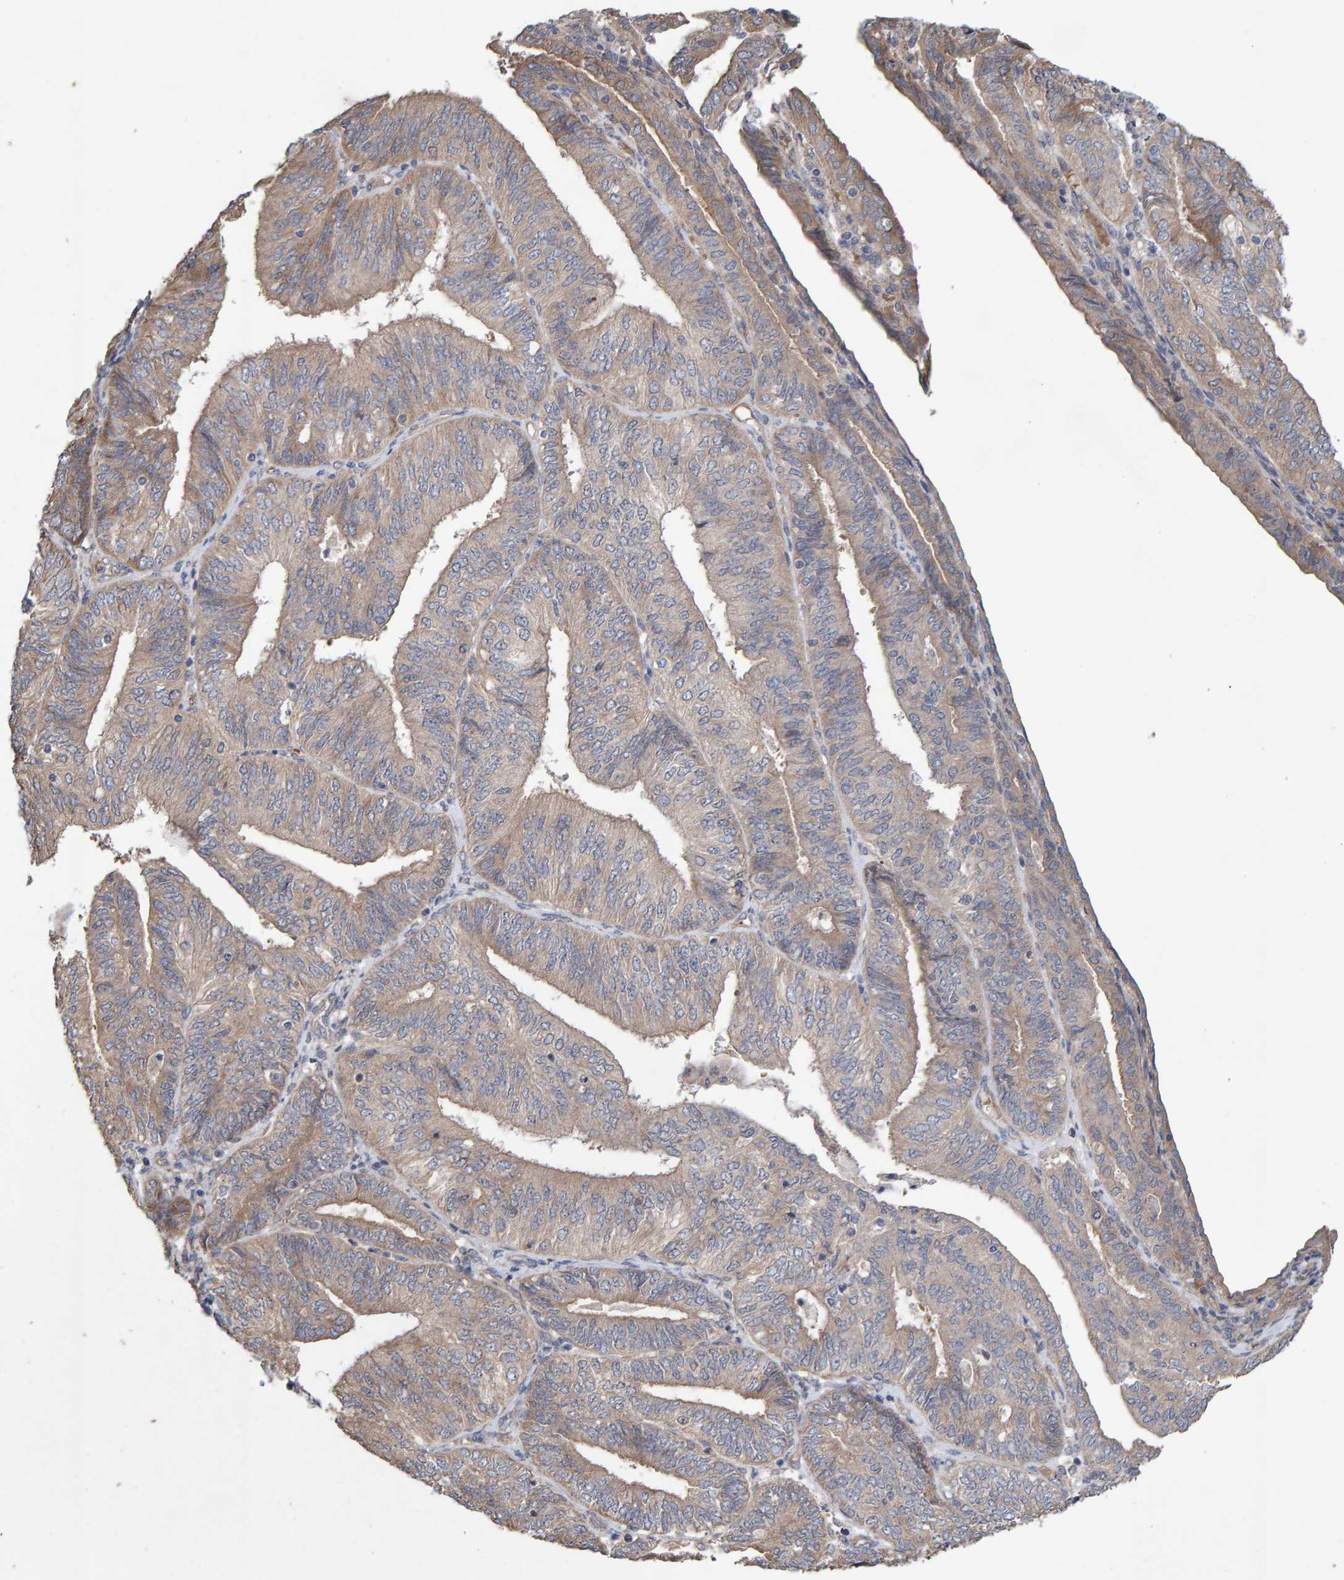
{"staining": {"intensity": "weak", "quantity": ">75%", "location": "cytoplasmic/membranous"}, "tissue": "endometrial cancer", "cell_type": "Tumor cells", "image_type": "cancer", "snomed": [{"axis": "morphology", "description": "Adenocarcinoma, NOS"}, {"axis": "topography", "description": "Endometrium"}], "caption": "A brown stain labels weak cytoplasmic/membranous expression of a protein in endometrial cancer tumor cells.", "gene": "LRSAM1", "patient": {"sex": "female", "age": 58}}